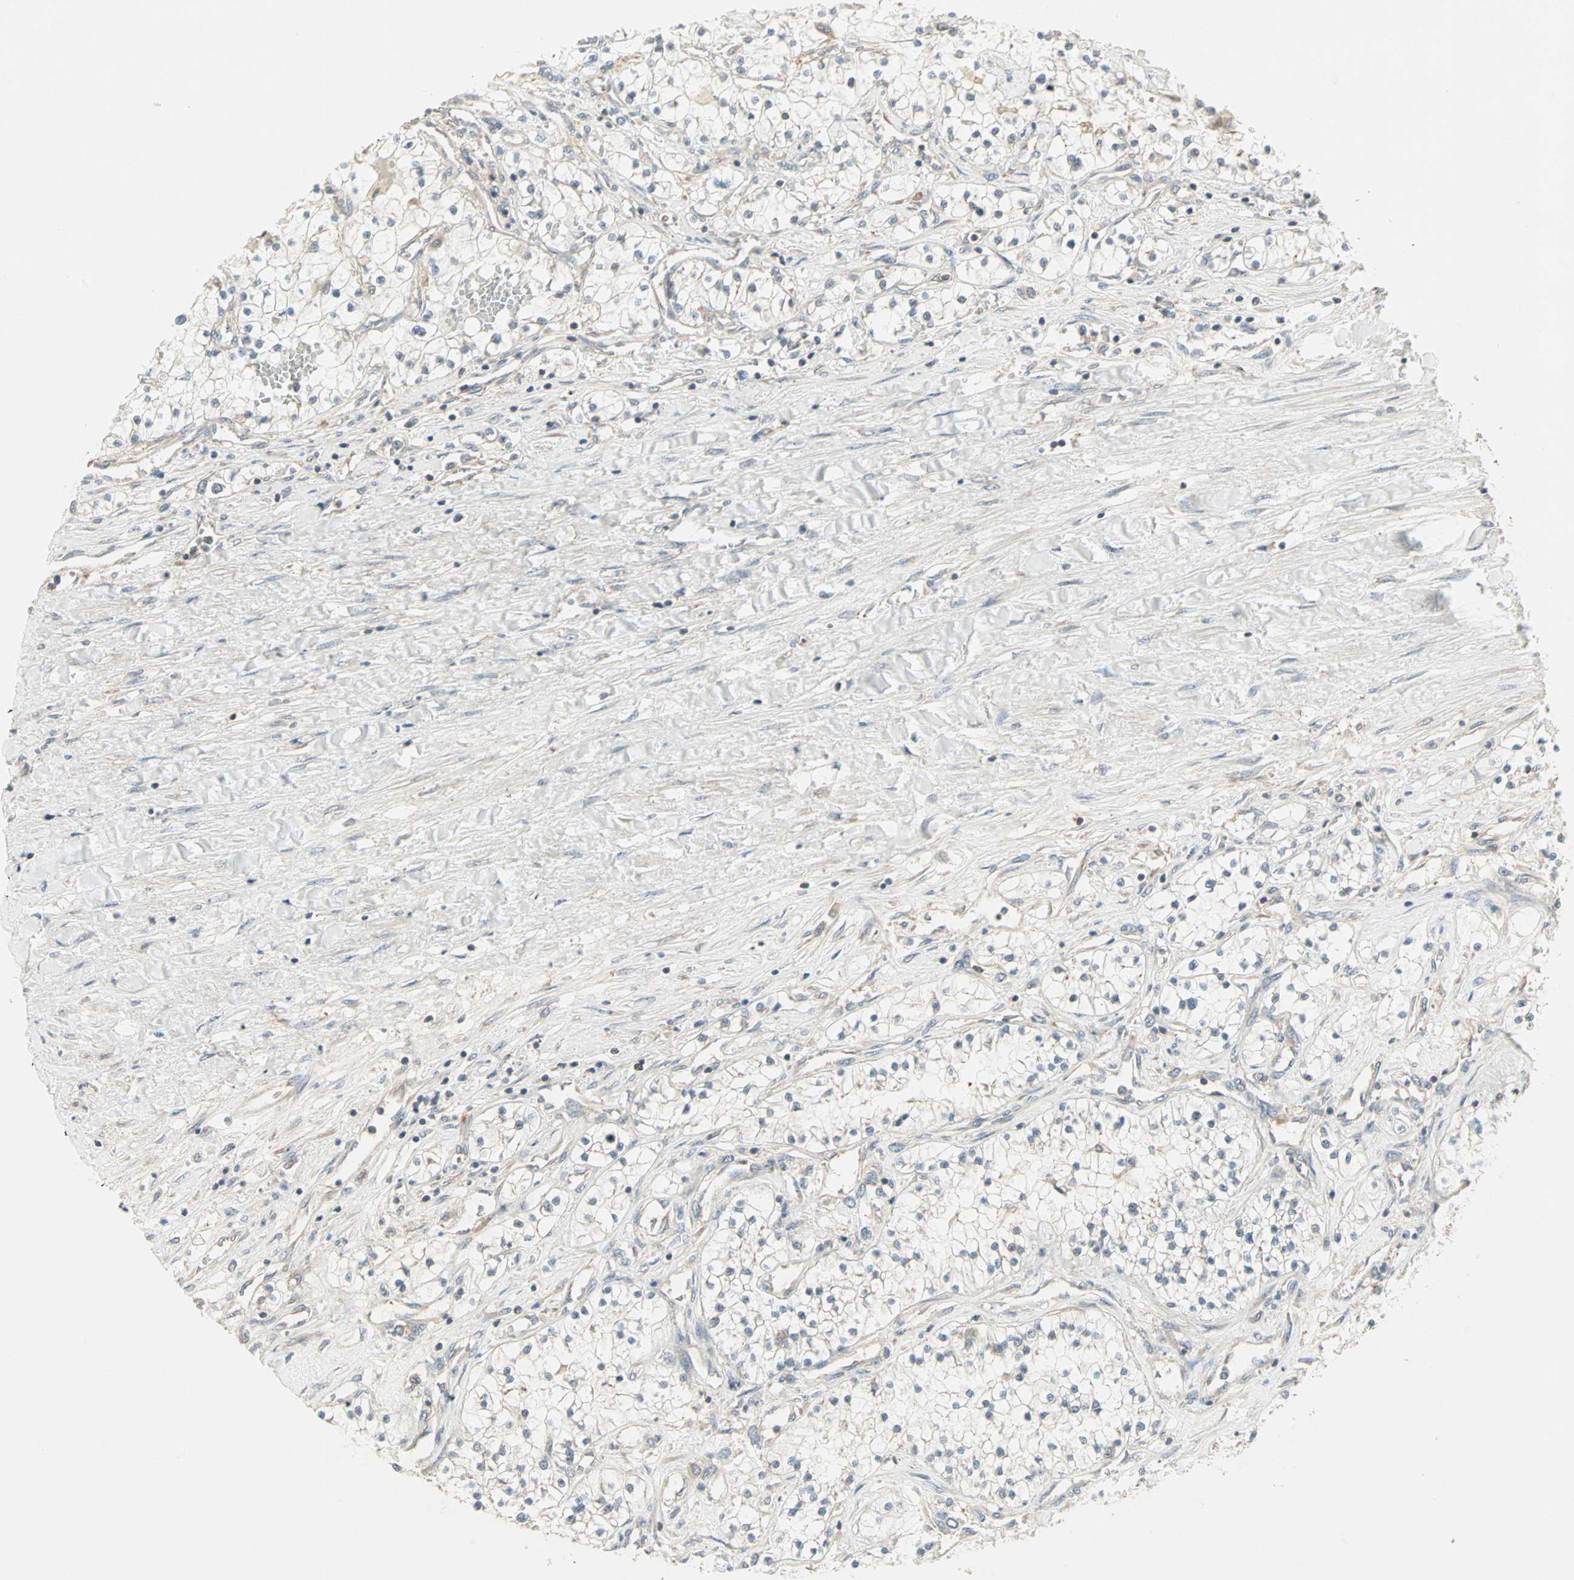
{"staining": {"intensity": "weak", "quantity": "<25%", "location": "cytoplasmic/membranous"}, "tissue": "renal cancer", "cell_type": "Tumor cells", "image_type": "cancer", "snomed": [{"axis": "morphology", "description": "Adenocarcinoma, NOS"}, {"axis": "topography", "description": "Kidney"}], "caption": "Immunohistochemical staining of human adenocarcinoma (renal) exhibits no significant staining in tumor cells.", "gene": "ZFP36", "patient": {"sex": "male", "age": 68}}